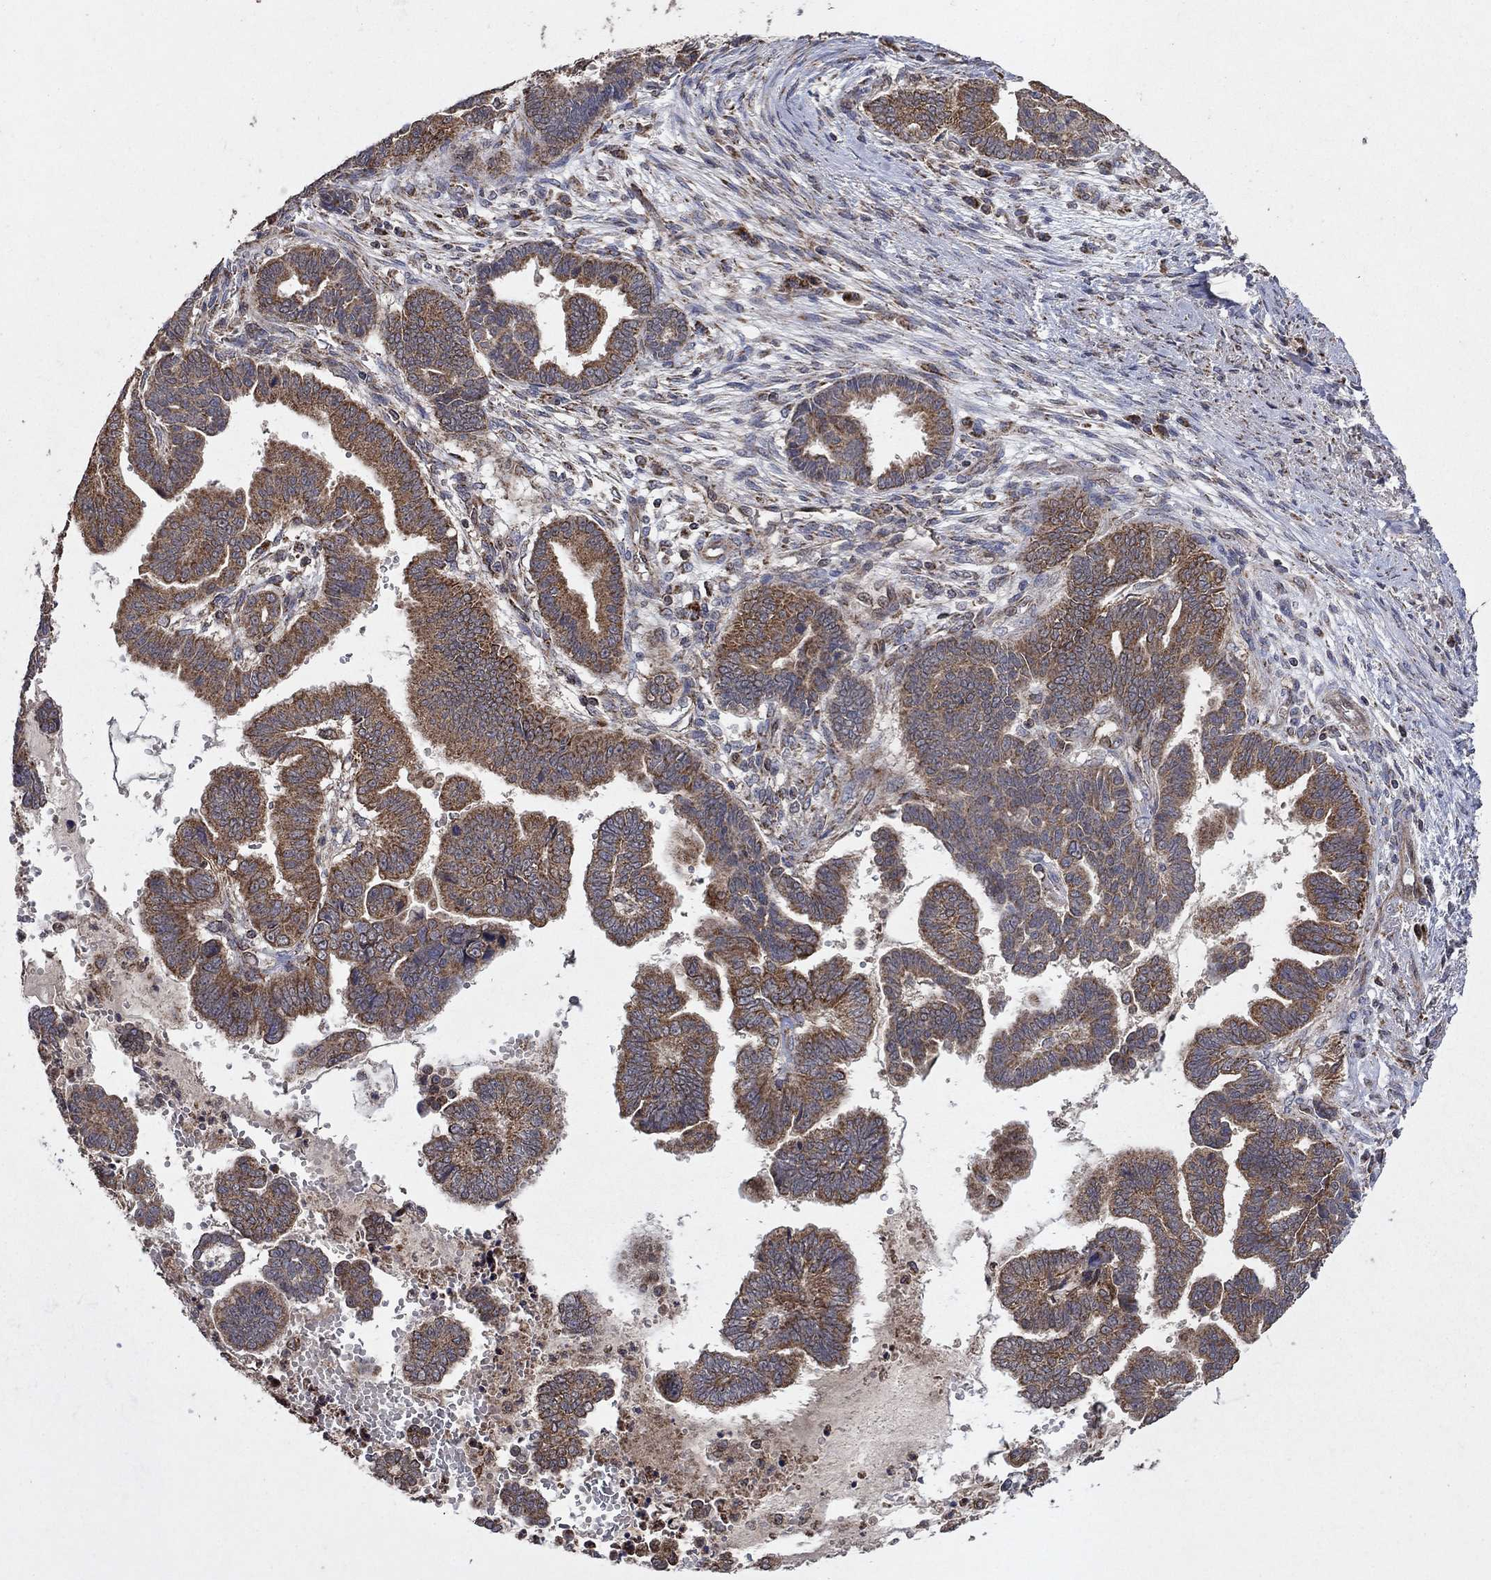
{"staining": {"intensity": "moderate", "quantity": ">75%", "location": "cytoplasmic/membranous"}, "tissue": "stomach cancer", "cell_type": "Tumor cells", "image_type": "cancer", "snomed": [{"axis": "morphology", "description": "Adenocarcinoma, NOS"}, {"axis": "topography", "description": "Stomach"}], "caption": "IHC micrograph of neoplastic tissue: human stomach cancer stained using IHC demonstrates medium levels of moderate protein expression localized specifically in the cytoplasmic/membranous of tumor cells, appearing as a cytoplasmic/membranous brown color.", "gene": "DPH1", "patient": {"sex": "male", "age": 83}}